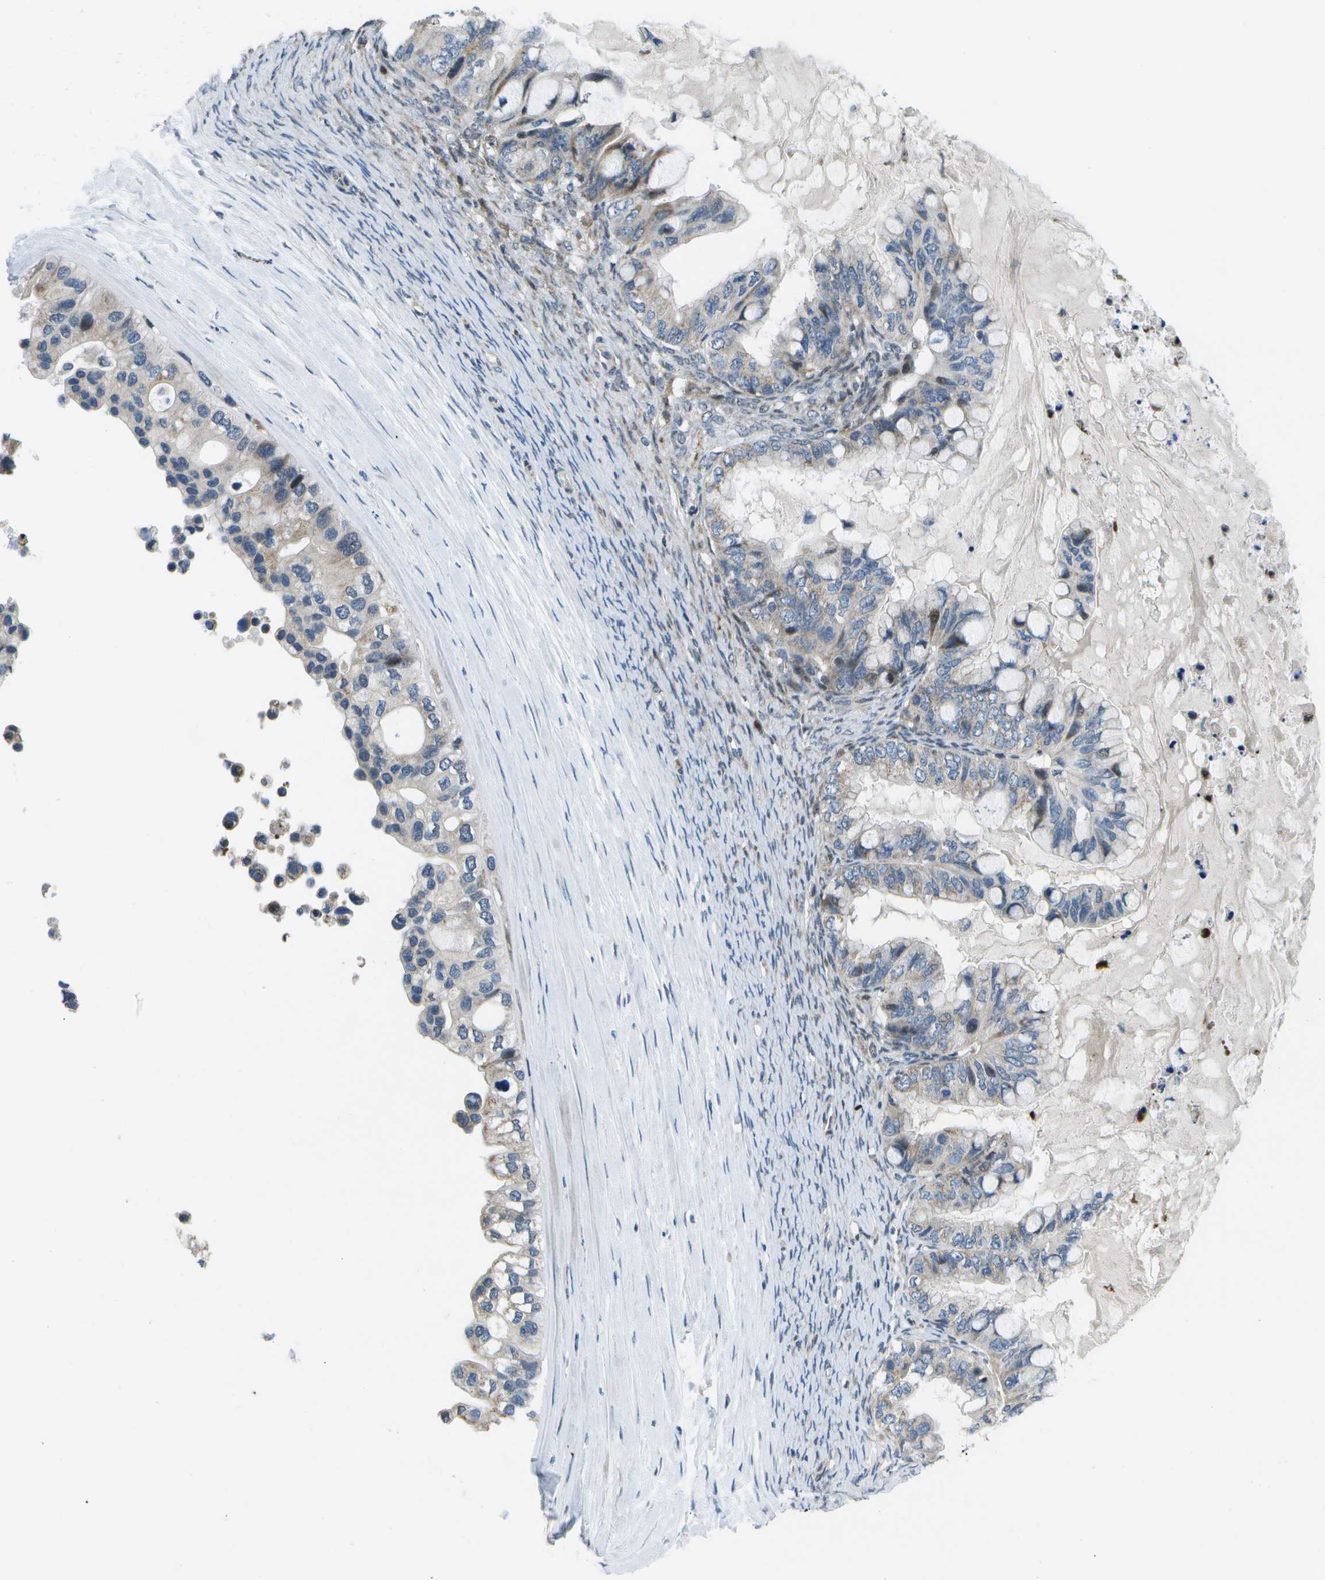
{"staining": {"intensity": "weak", "quantity": "<25%", "location": "cytoplasmic/membranous"}, "tissue": "ovarian cancer", "cell_type": "Tumor cells", "image_type": "cancer", "snomed": [{"axis": "morphology", "description": "Cystadenocarcinoma, mucinous, NOS"}, {"axis": "topography", "description": "Ovary"}], "caption": "Immunohistochemistry of human ovarian mucinous cystadenocarcinoma demonstrates no staining in tumor cells.", "gene": "GALNT15", "patient": {"sex": "female", "age": 80}}